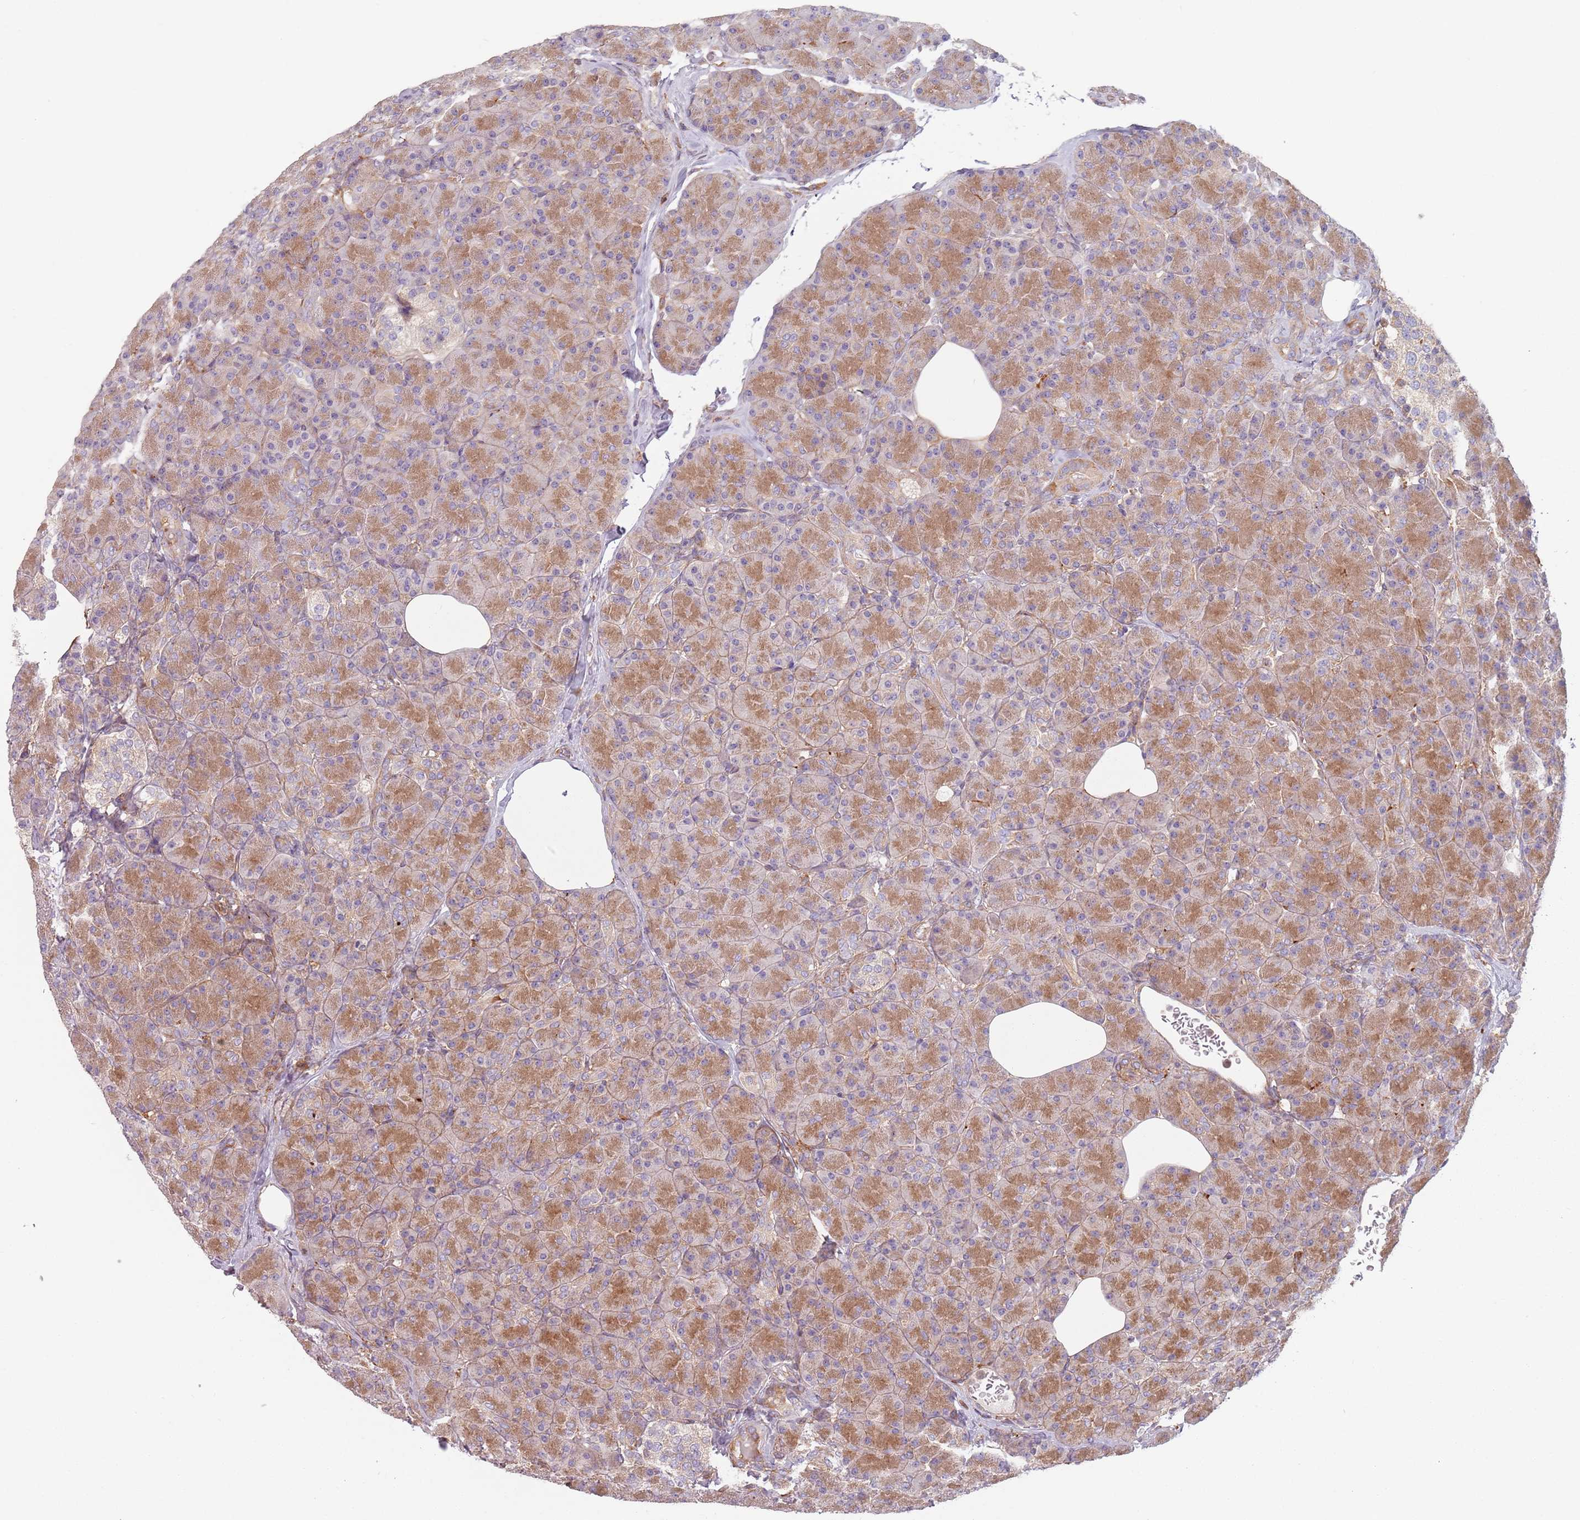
{"staining": {"intensity": "moderate", "quantity": ">75%", "location": "cytoplasmic/membranous"}, "tissue": "pancreas", "cell_type": "Exocrine glandular cells", "image_type": "normal", "snomed": [{"axis": "morphology", "description": "Normal tissue, NOS"}, {"axis": "topography", "description": "Pancreas"}], "caption": "Brown immunohistochemical staining in unremarkable pancreas demonstrates moderate cytoplasmic/membranous expression in approximately >75% of exocrine glandular cells.", "gene": "TPD52L2", "patient": {"sex": "female", "age": 43}}